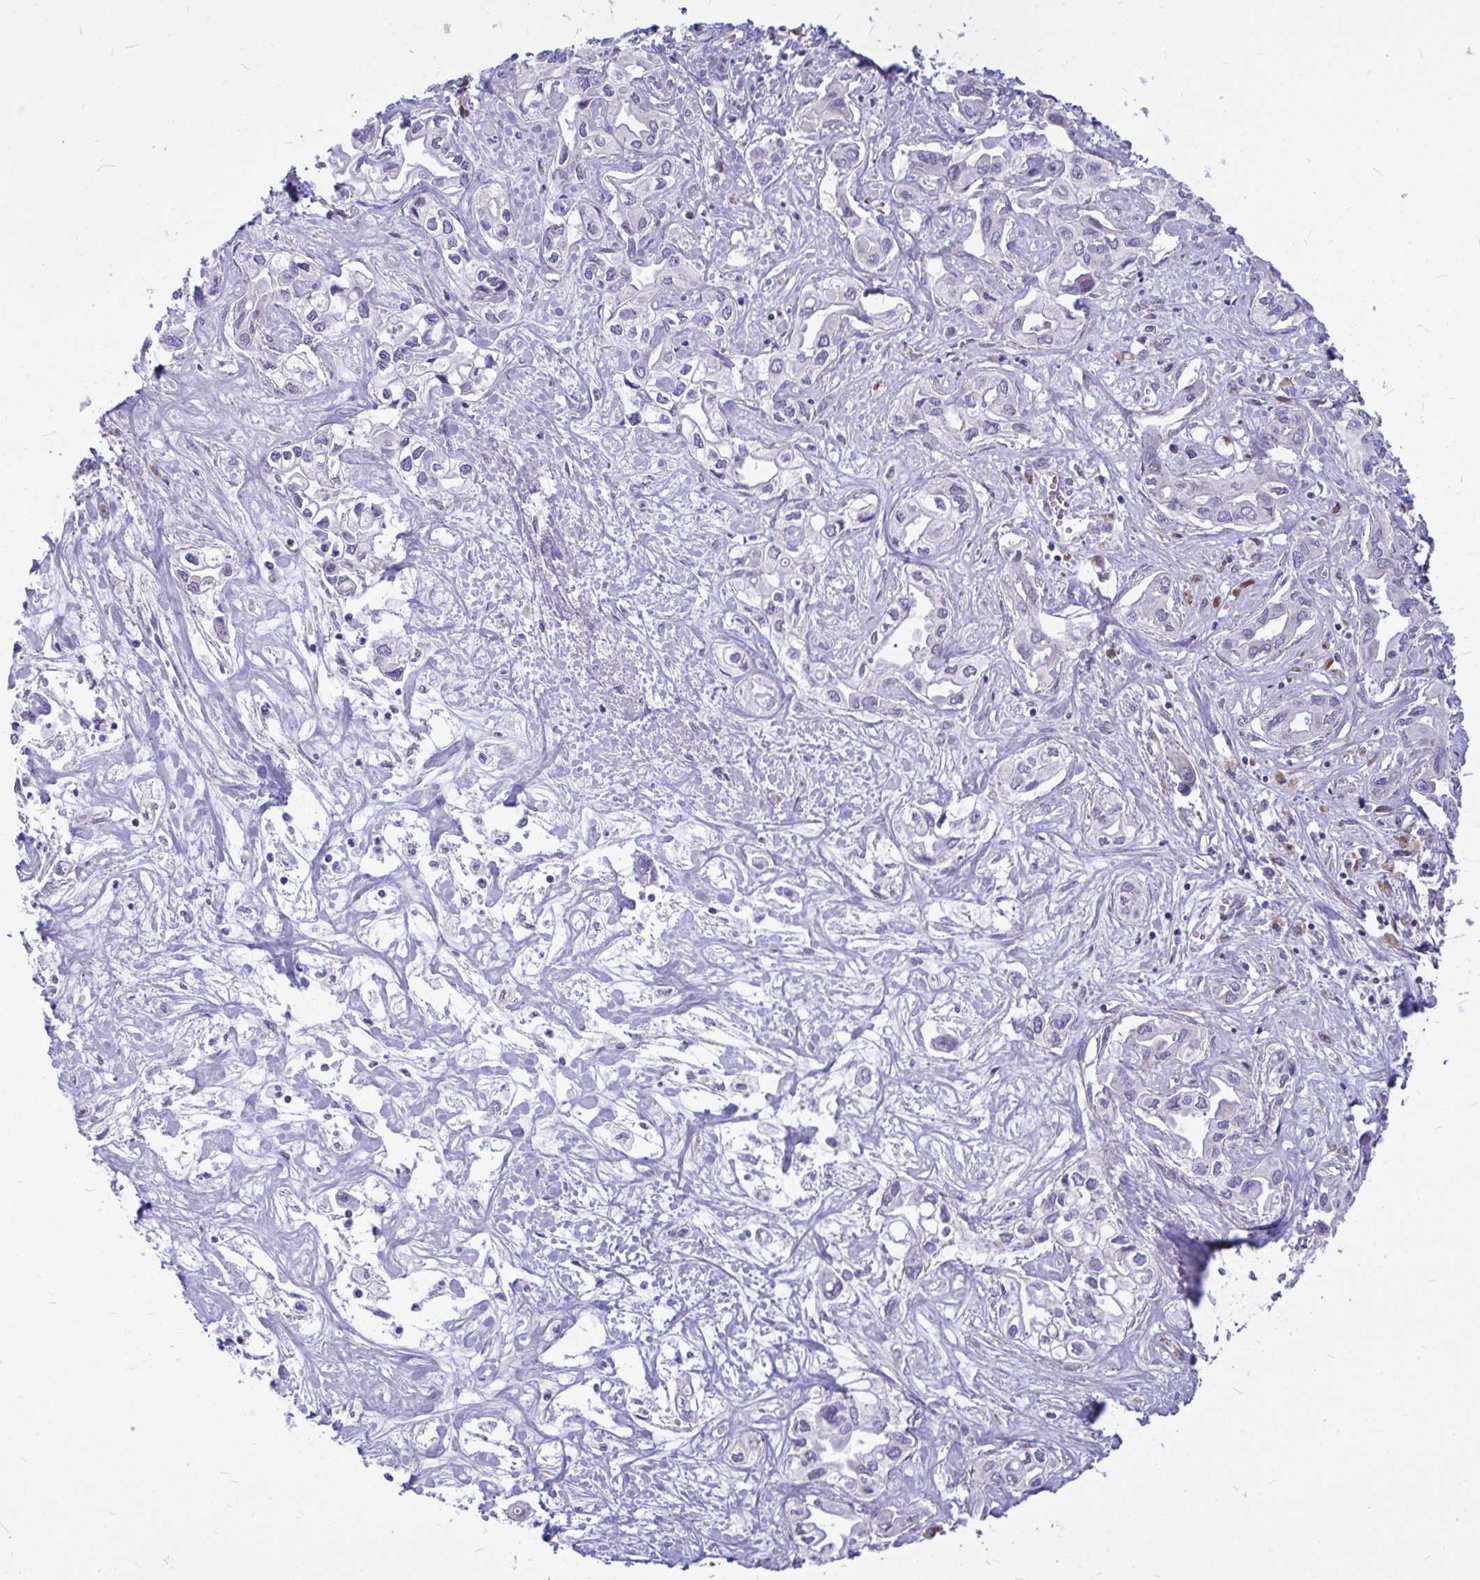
{"staining": {"intensity": "negative", "quantity": "none", "location": "none"}, "tissue": "liver cancer", "cell_type": "Tumor cells", "image_type": "cancer", "snomed": [{"axis": "morphology", "description": "Cholangiocarcinoma"}, {"axis": "topography", "description": "Liver"}], "caption": "Immunohistochemistry photomicrograph of cholangiocarcinoma (liver) stained for a protein (brown), which demonstrates no staining in tumor cells.", "gene": "ZSCAN25", "patient": {"sex": "female", "age": 64}}